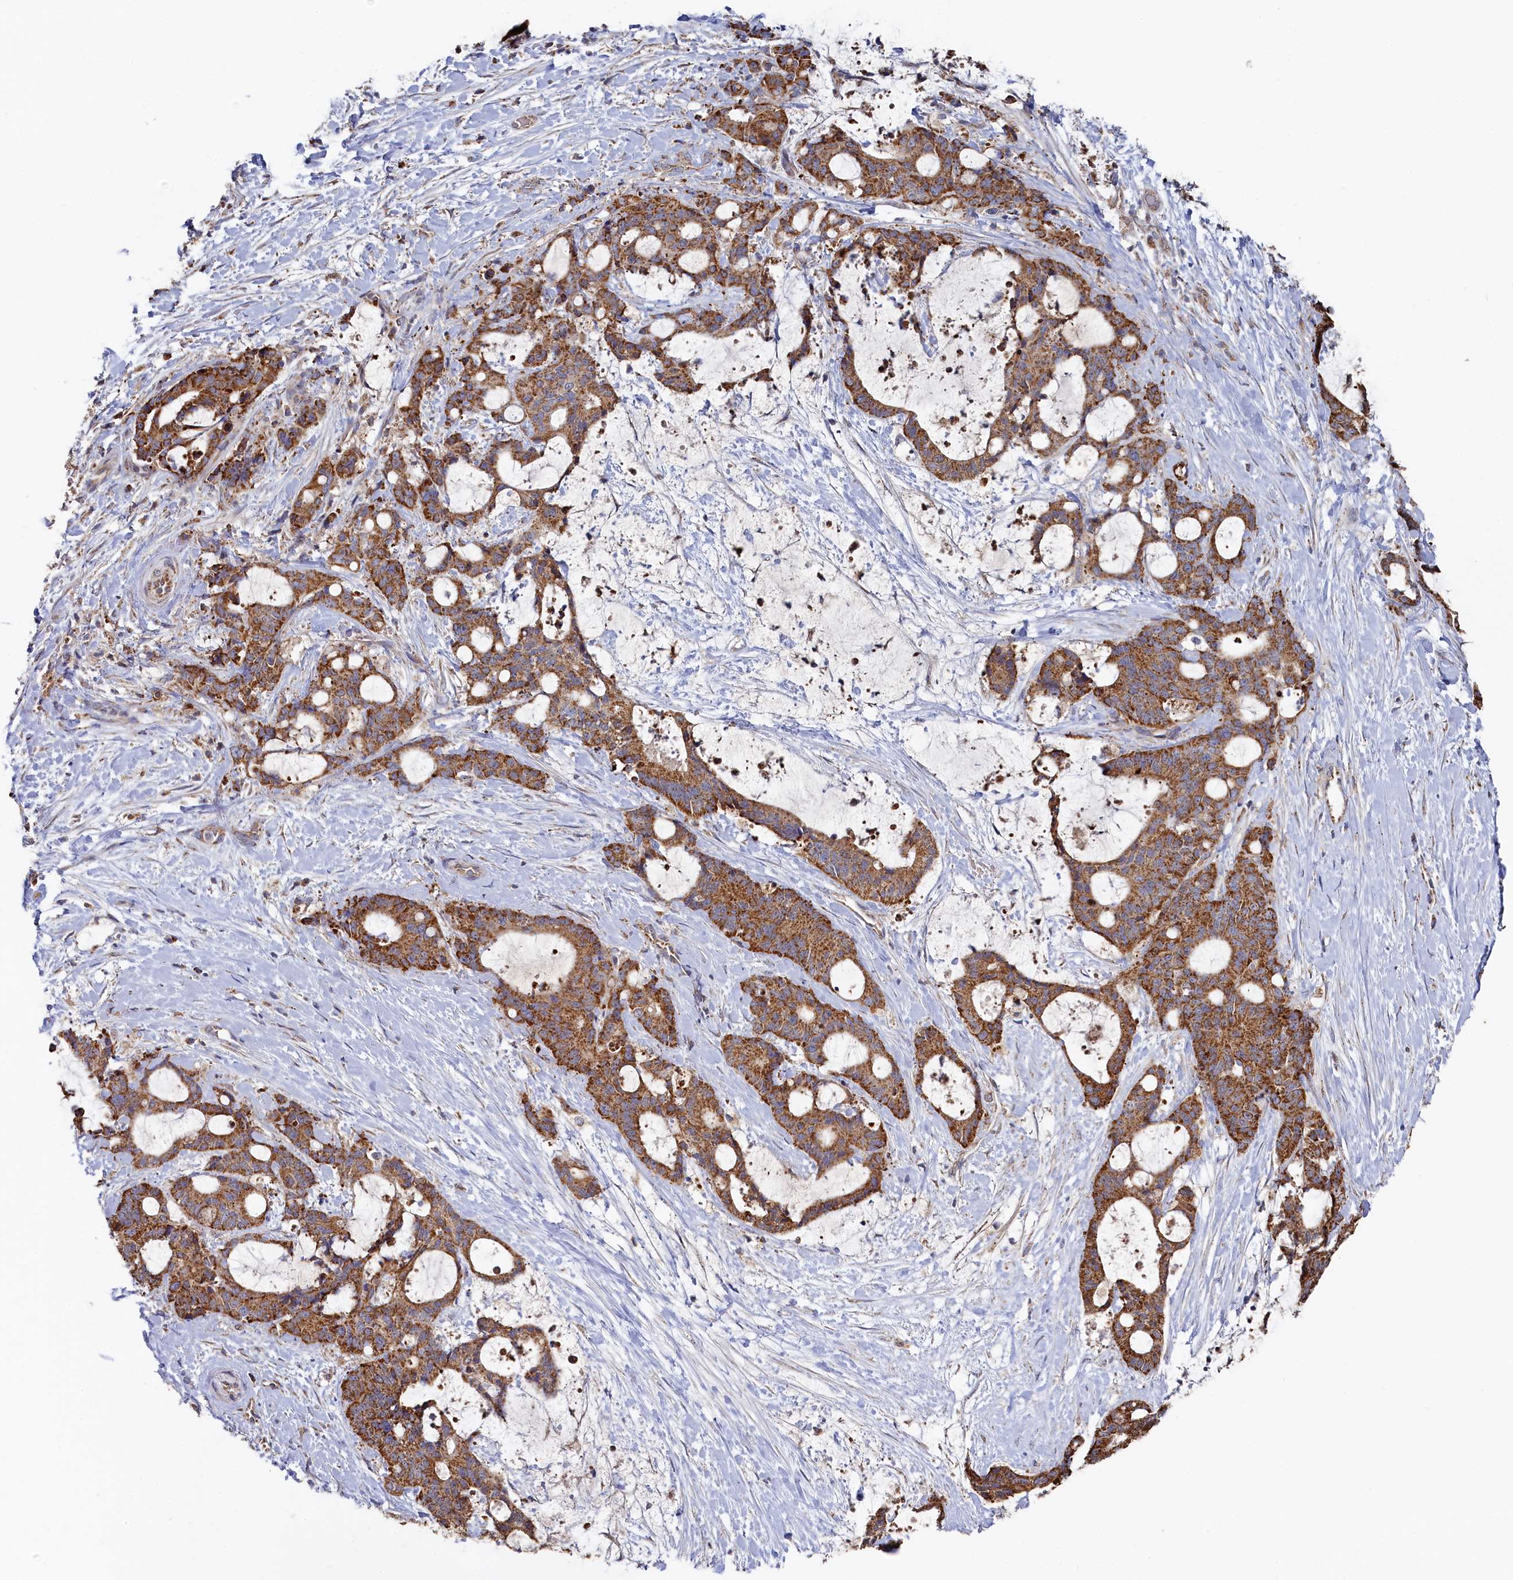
{"staining": {"intensity": "strong", "quantity": ">75%", "location": "cytoplasmic/membranous"}, "tissue": "liver cancer", "cell_type": "Tumor cells", "image_type": "cancer", "snomed": [{"axis": "morphology", "description": "Normal tissue, NOS"}, {"axis": "morphology", "description": "Cholangiocarcinoma"}, {"axis": "topography", "description": "Liver"}, {"axis": "topography", "description": "Peripheral nerve tissue"}], "caption": "Immunohistochemical staining of liver cancer reveals strong cytoplasmic/membranous protein expression in approximately >75% of tumor cells.", "gene": "HAUS2", "patient": {"sex": "female", "age": 73}}